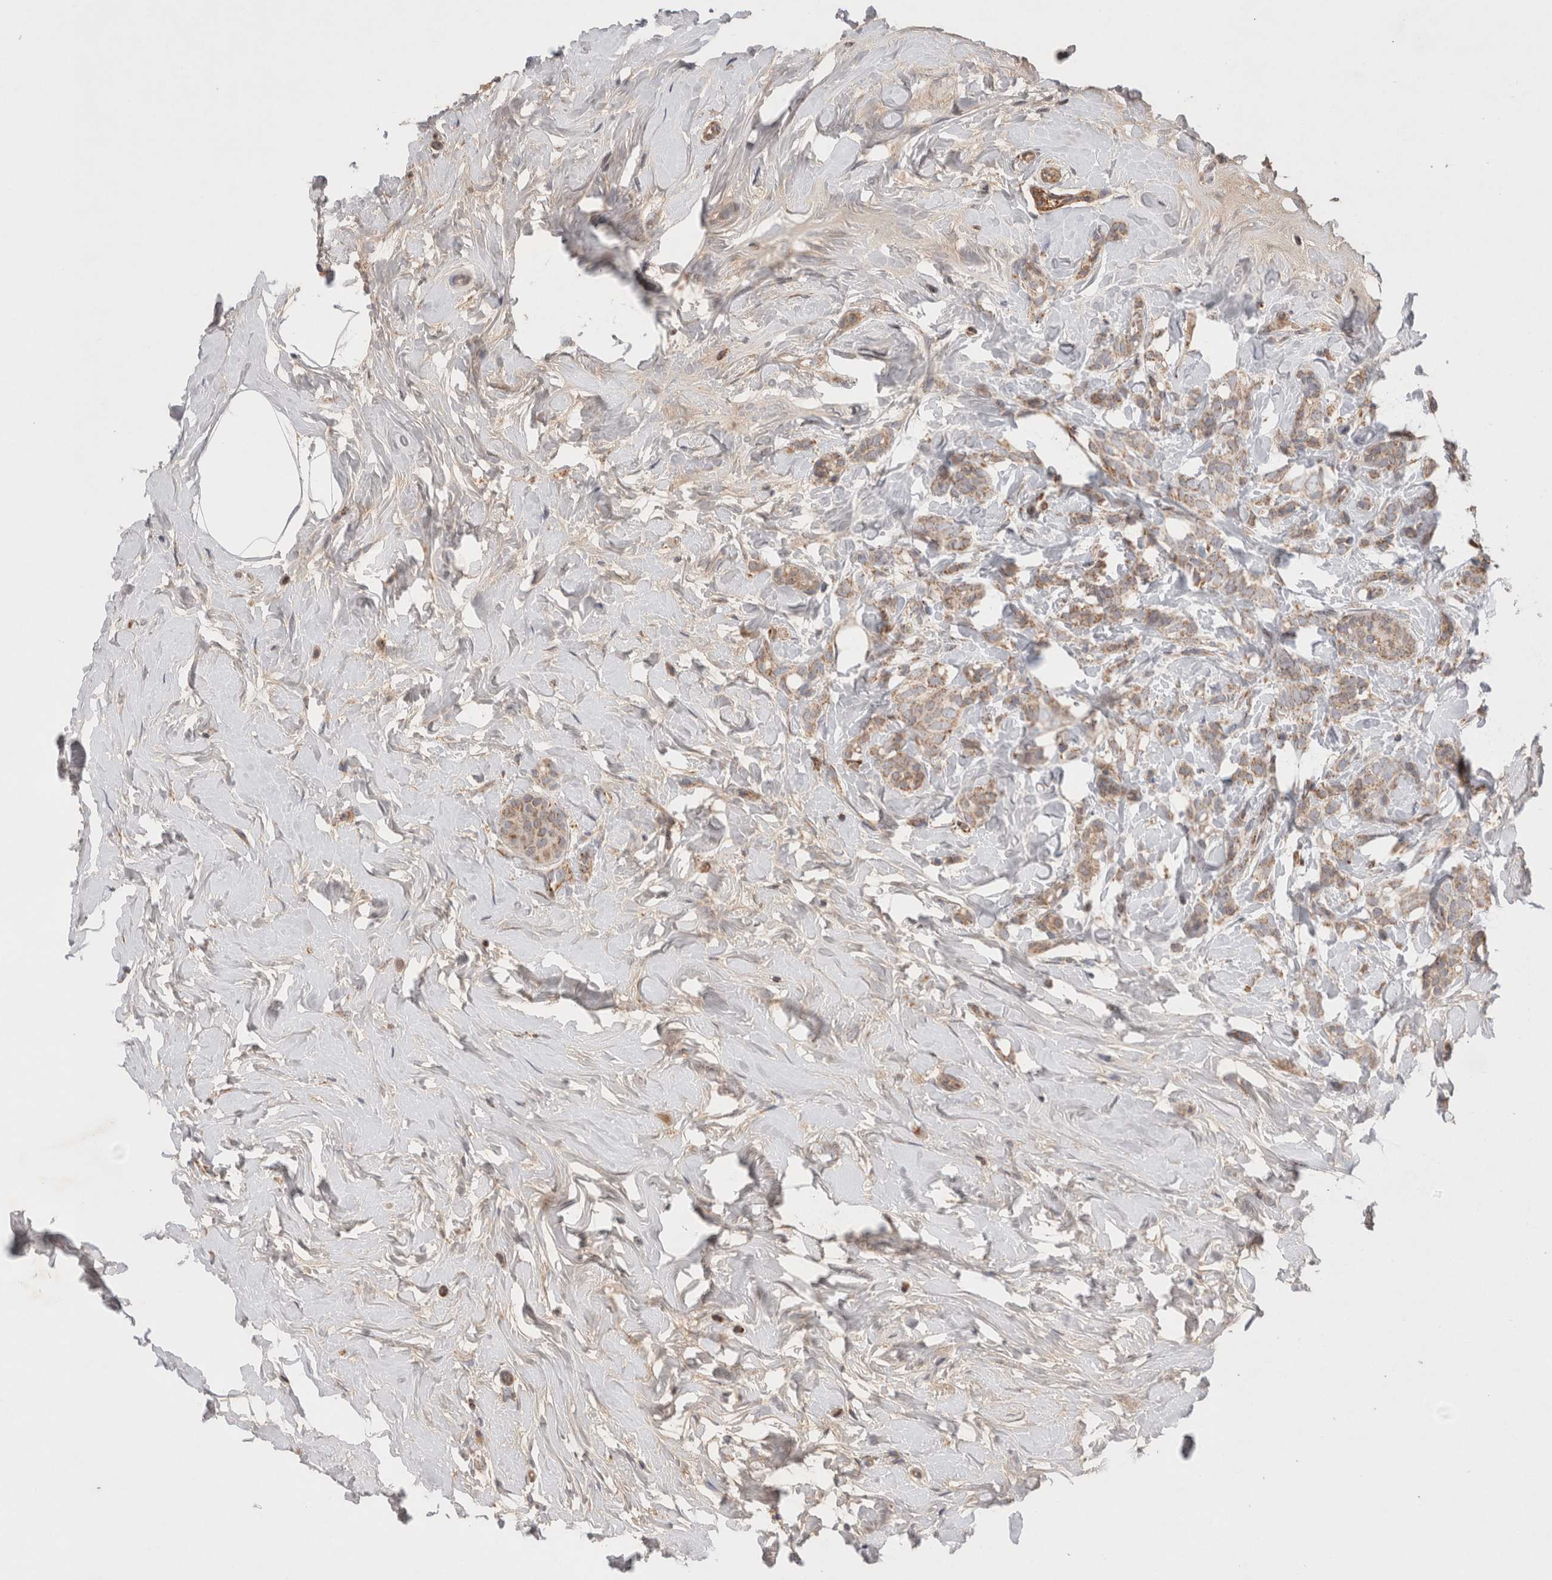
{"staining": {"intensity": "weak", "quantity": ">75%", "location": "cytoplasmic/membranous"}, "tissue": "breast cancer", "cell_type": "Tumor cells", "image_type": "cancer", "snomed": [{"axis": "morphology", "description": "Lobular carcinoma, in situ"}, {"axis": "morphology", "description": "Lobular carcinoma"}, {"axis": "topography", "description": "Breast"}], "caption": "Protein staining reveals weak cytoplasmic/membranous expression in approximately >75% of tumor cells in breast cancer. The staining was performed using DAB (3,3'-diaminobenzidine), with brown indicating positive protein expression. Nuclei are stained blue with hematoxylin.", "gene": "MRPS28", "patient": {"sex": "female", "age": 41}}